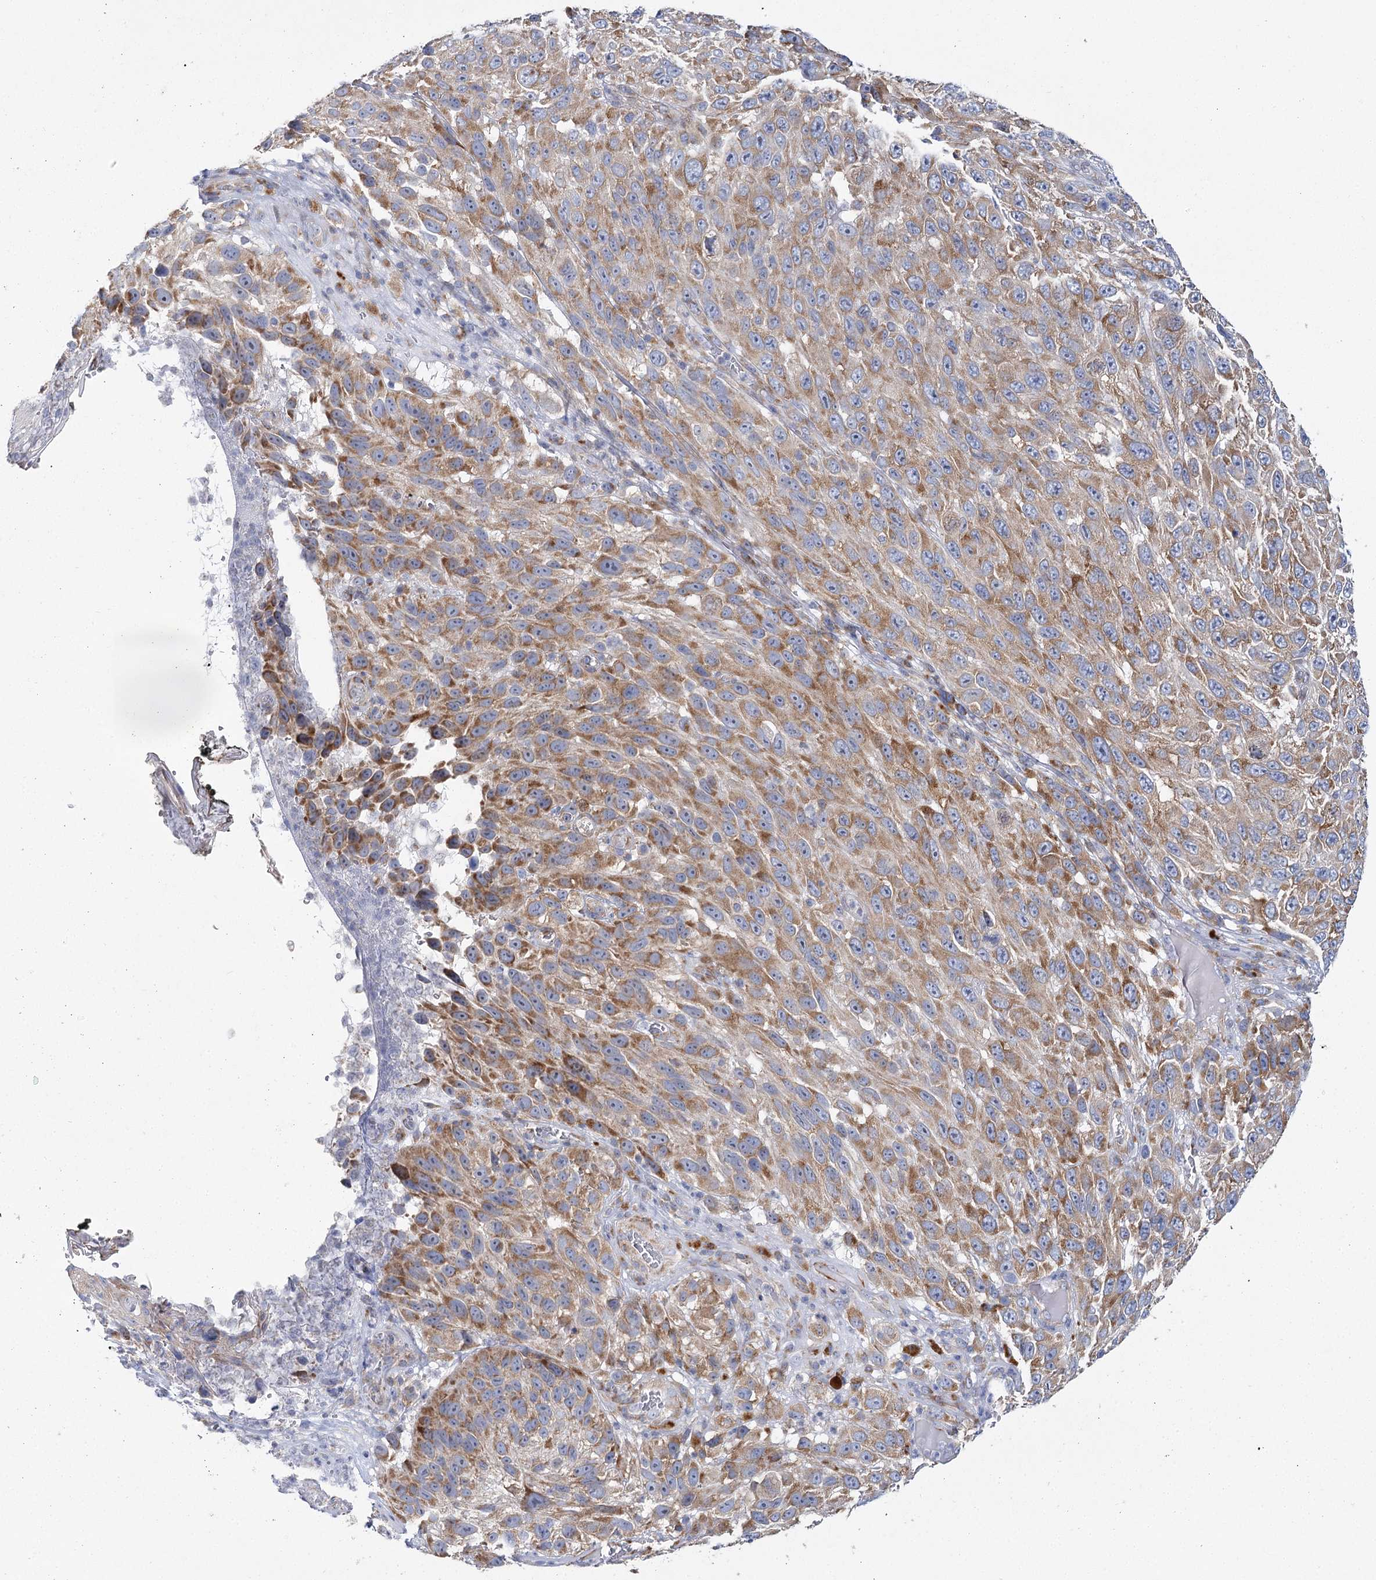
{"staining": {"intensity": "moderate", "quantity": ">75%", "location": "cytoplasmic/membranous"}, "tissue": "melanoma", "cell_type": "Tumor cells", "image_type": "cancer", "snomed": [{"axis": "morphology", "description": "Malignant melanoma, NOS"}, {"axis": "topography", "description": "Skin"}], "caption": "A brown stain highlights moderate cytoplasmic/membranous staining of a protein in melanoma tumor cells.", "gene": "THUMPD3", "patient": {"sex": "female", "age": 96}}